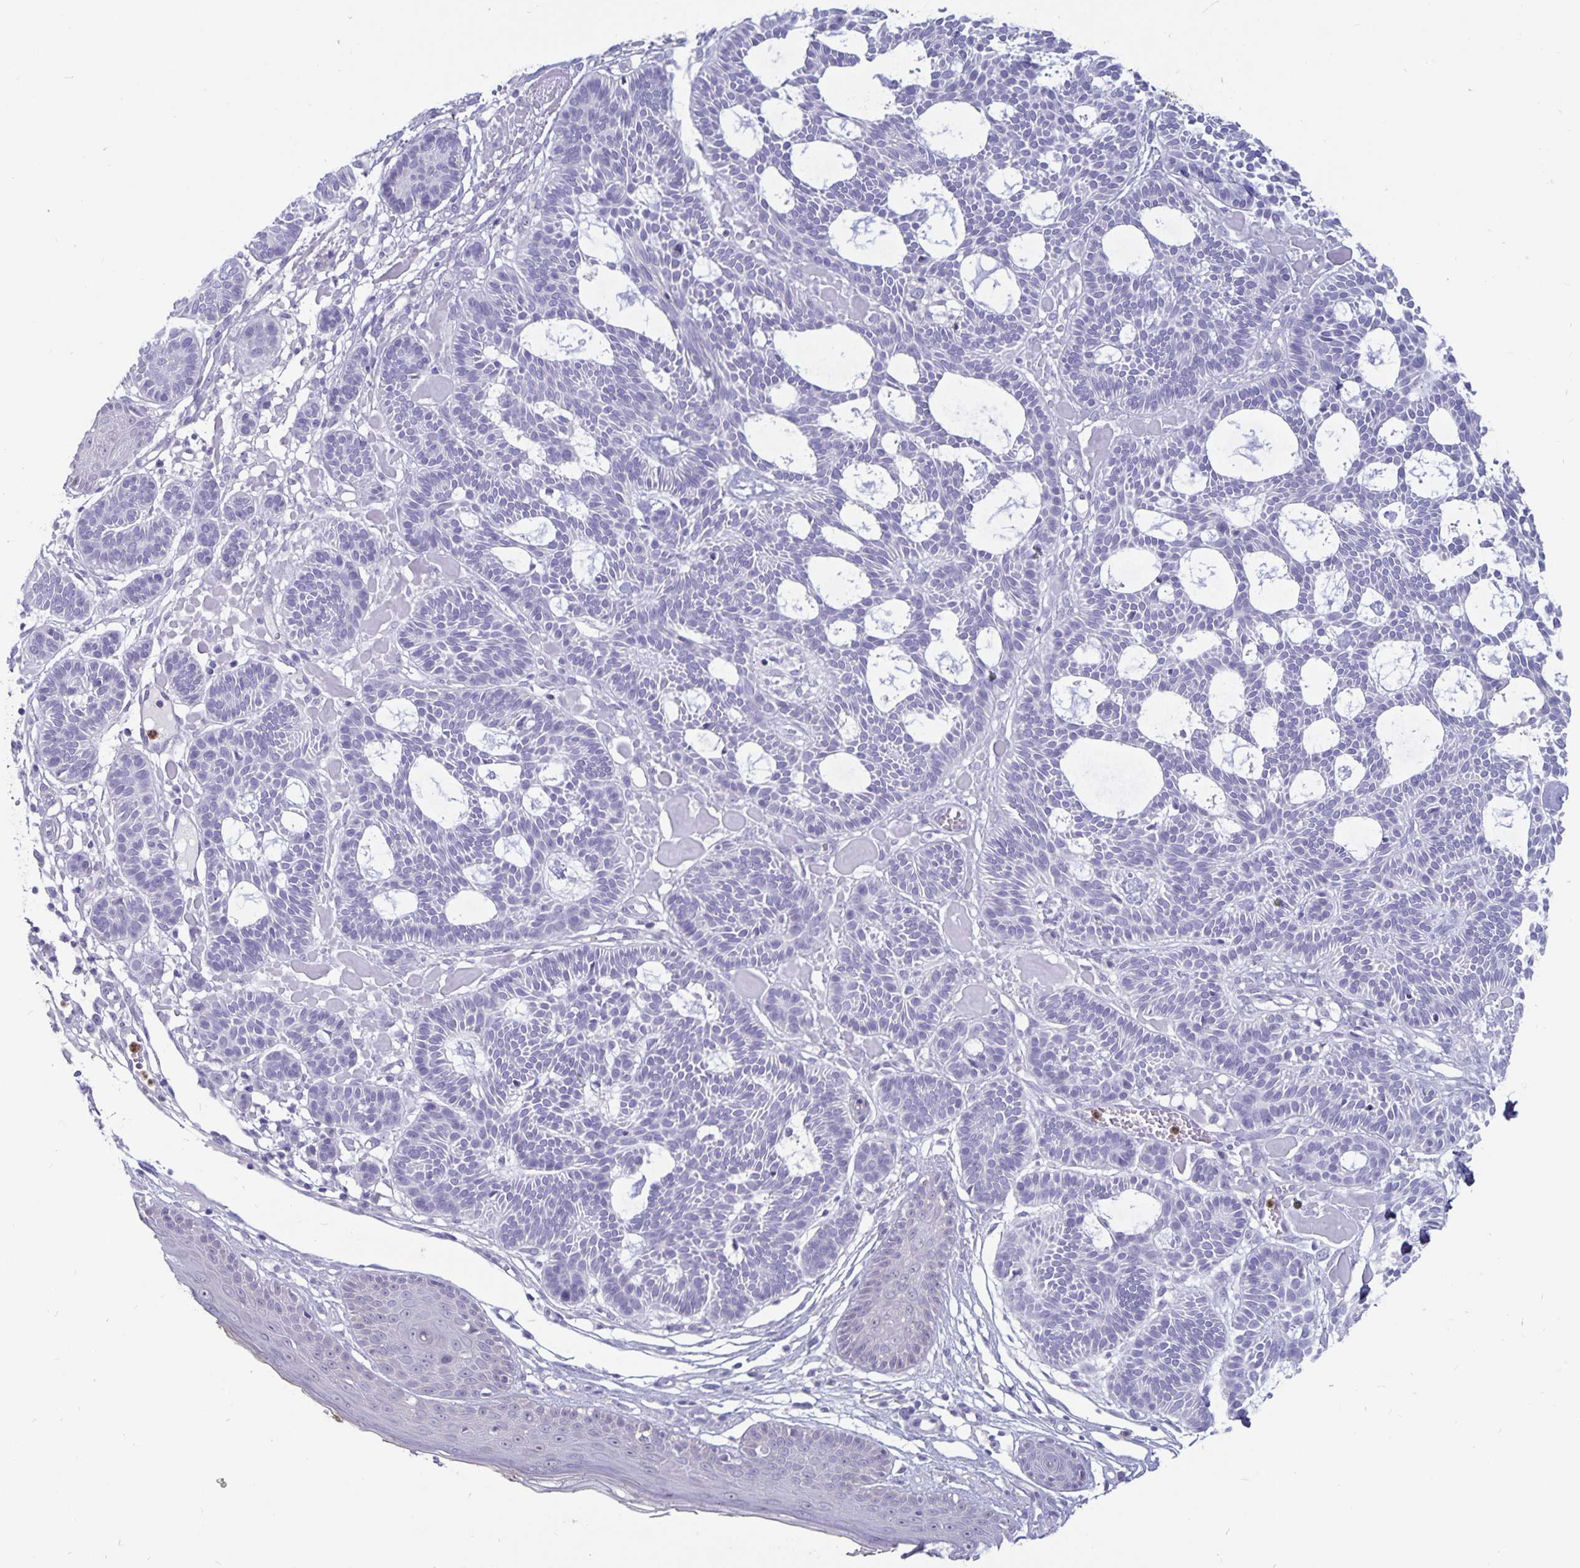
{"staining": {"intensity": "negative", "quantity": "none", "location": "none"}, "tissue": "skin cancer", "cell_type": "Tumor cells", "image_type": "cancer", "snomed": [{"axis": "morphology", "description": "Basal cell carcinoma"}, {"axis": "topography", "description": "Skin"}], "caption": "DAB immunohistochemical staining of skin cancer (basal cell carcinoma) shows no significant staining in tumor cells.", "gene": "PLCB3", "patient": {"sex": "male", "age": 85}}